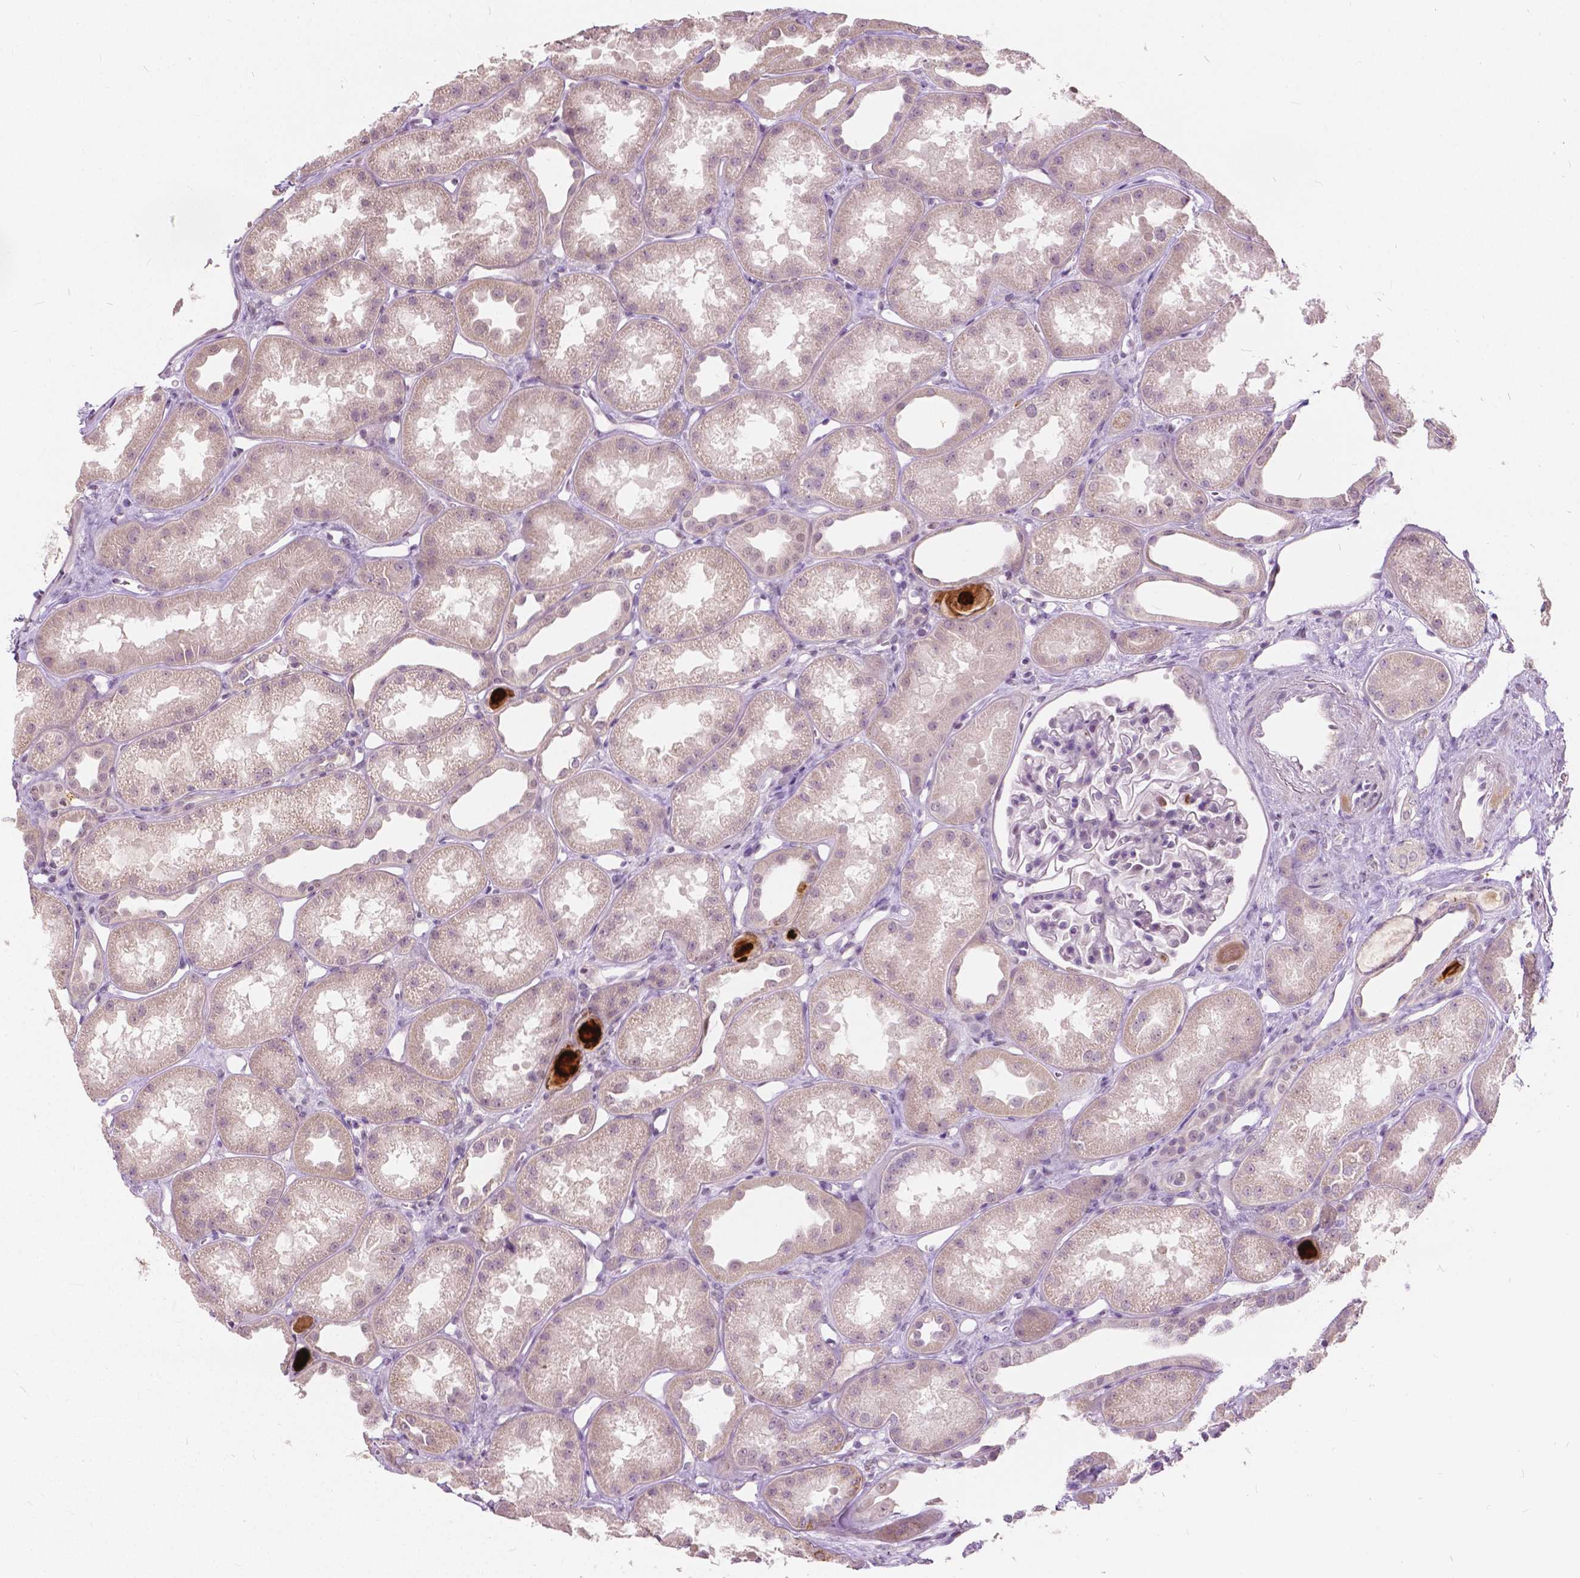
{"staining": {"intensity": "negative", "quantity": "none", "location": "none"}, "tissue": "kidney", "cell_type": "Cells in glomeruli", "image_type": "normal", "snomed": [{"axis": "morphology", "description": "Normal tissue, NOS"}, {"axis": "topography", "description": "Kidney"}], "caption": "DAB immunohistochemical staining of normal human kidney reveals no significant positivity in cells in glomeruli.", "gene": "DLX6", "patient": {"sex": "male", "age": 61}}